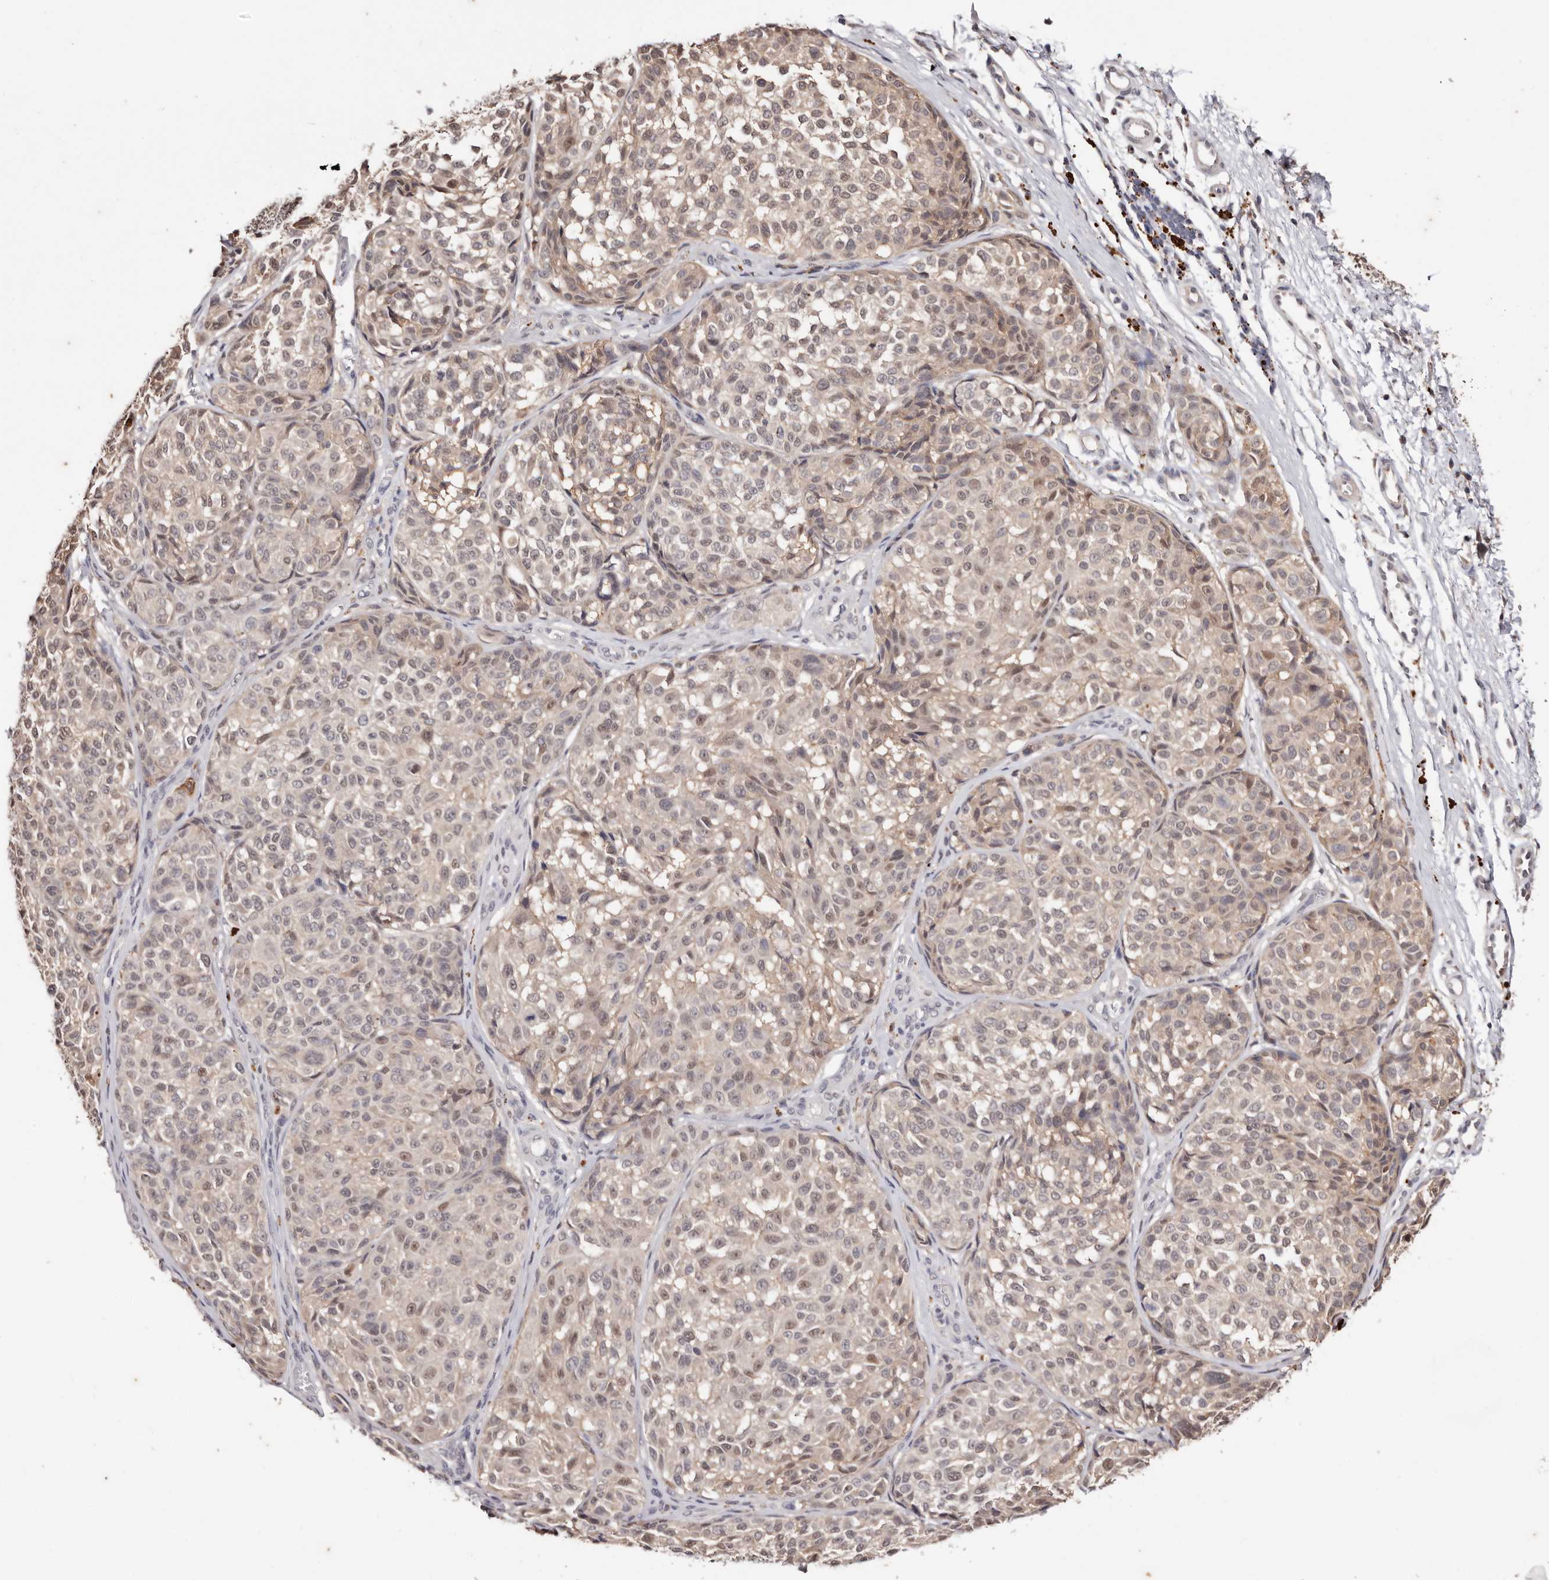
{"staining": {"intensity": "weak", "quantity": "25%-75%", "location": "nuclear"}, "tissue": "melanoma", "cell_type": "Tumor cells", "image_type": "cancer", "snomed": [{"axis": "morphology", "description": "Malignant melanoma, NOS"}, {"axis": "topography", "description": "Skin"}], "caption": "Approximately 25%-75% of tumor cells in malignant melanoma demonstrate weak nuclear protein positivity as visualized by brown immunohistochemical staining.", "gene": "TYW3", "patient": {"sex": "male", "age": 83}}